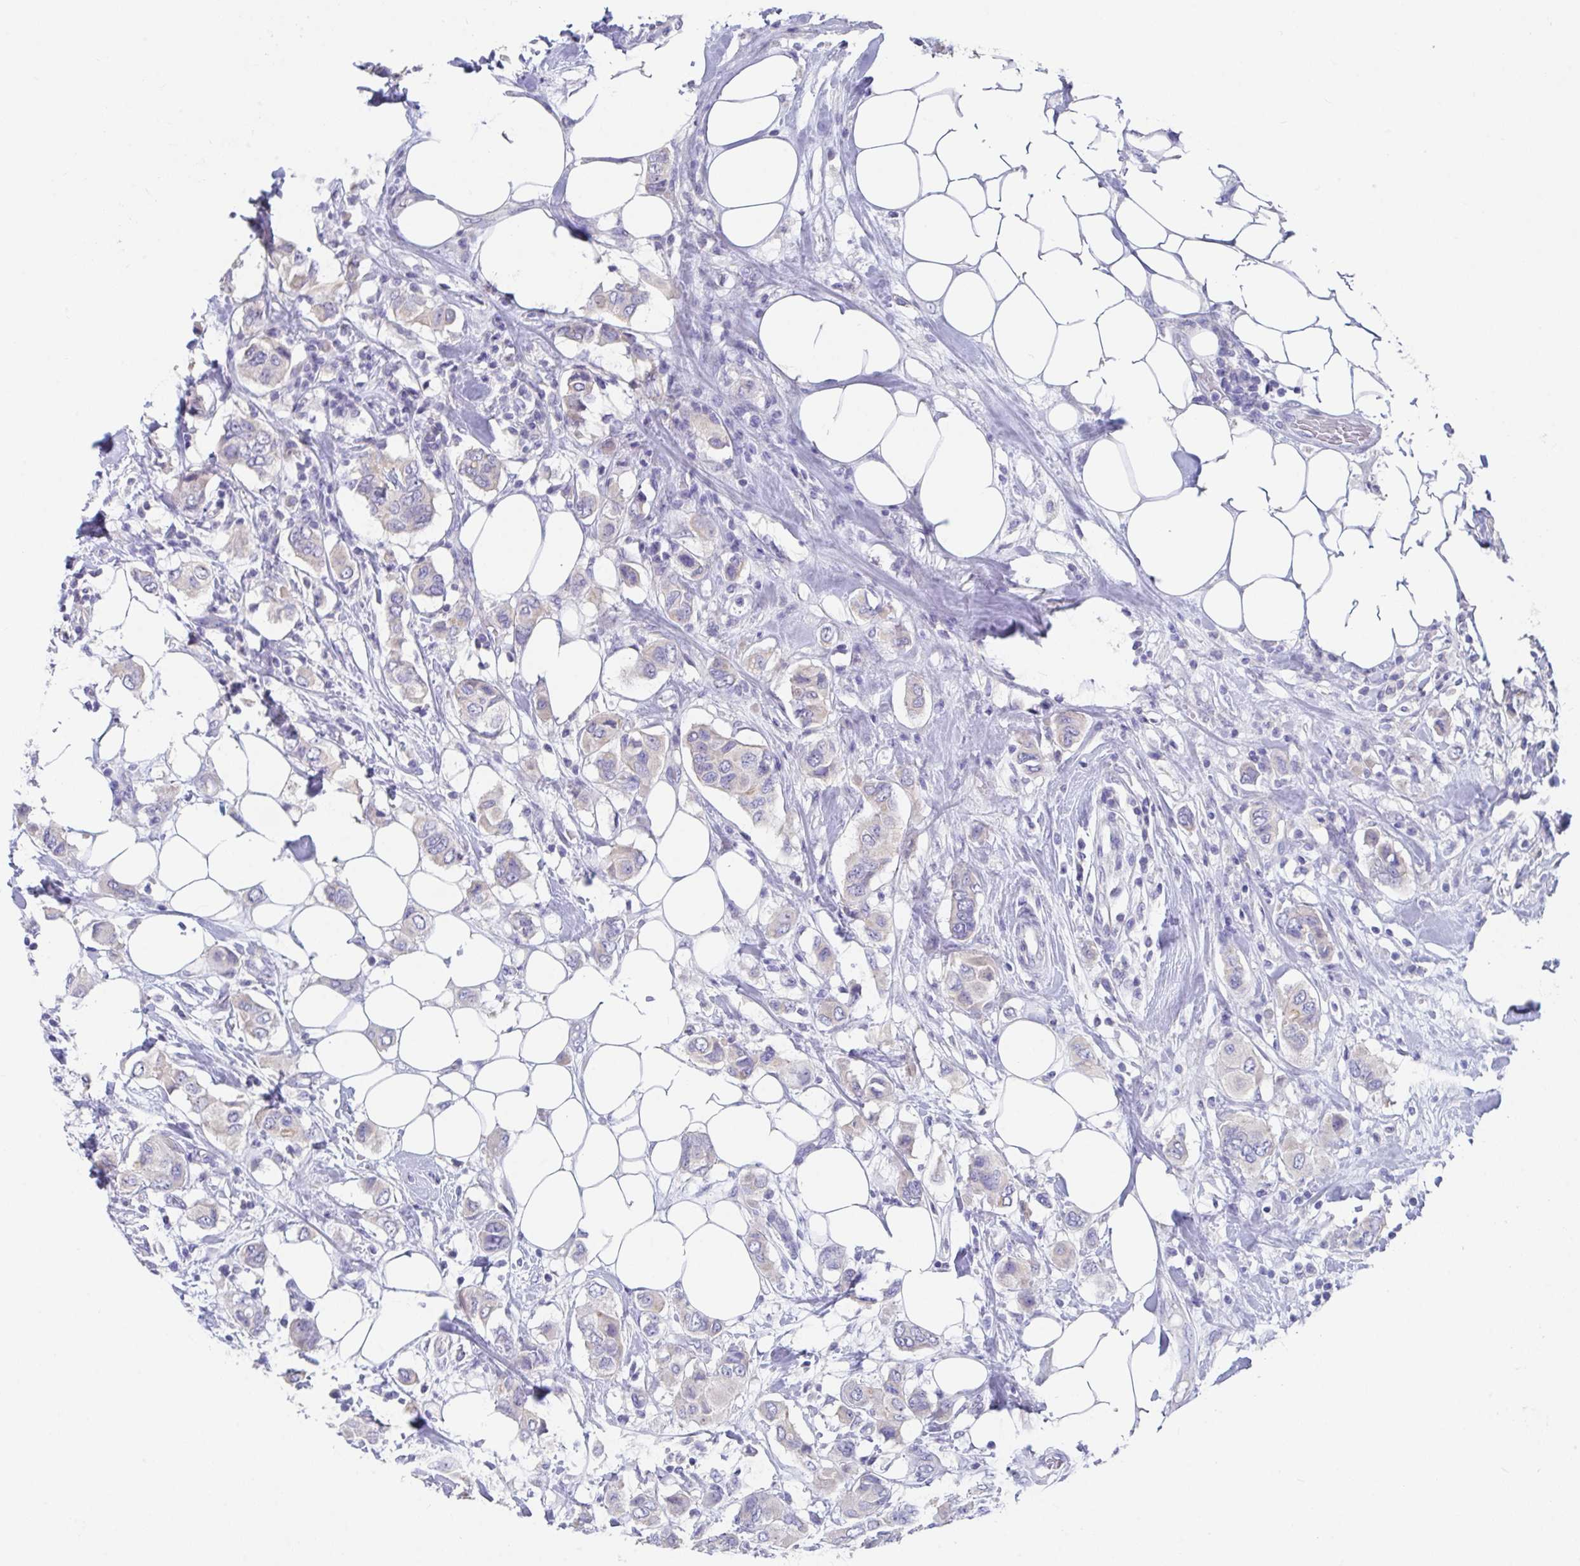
{"staining": {"intensity": "negative", "quantity": "none", "location": "none"}, "tissue": "breast cancer", "cell_type": "Tumor cells", "image_type": "cancer", "snomed": [{"axis": "morphology", "description": "Lobular carcinoma"}, {"axis": "topography", "description": "Breast"}], "caption": "Lobular carcinoma (breast) was stained to show a protein in brown. There is no significant positivity in tumor cells.", "gene": "SLC44A4", "patient": {"sex": "female", "age": 51}}